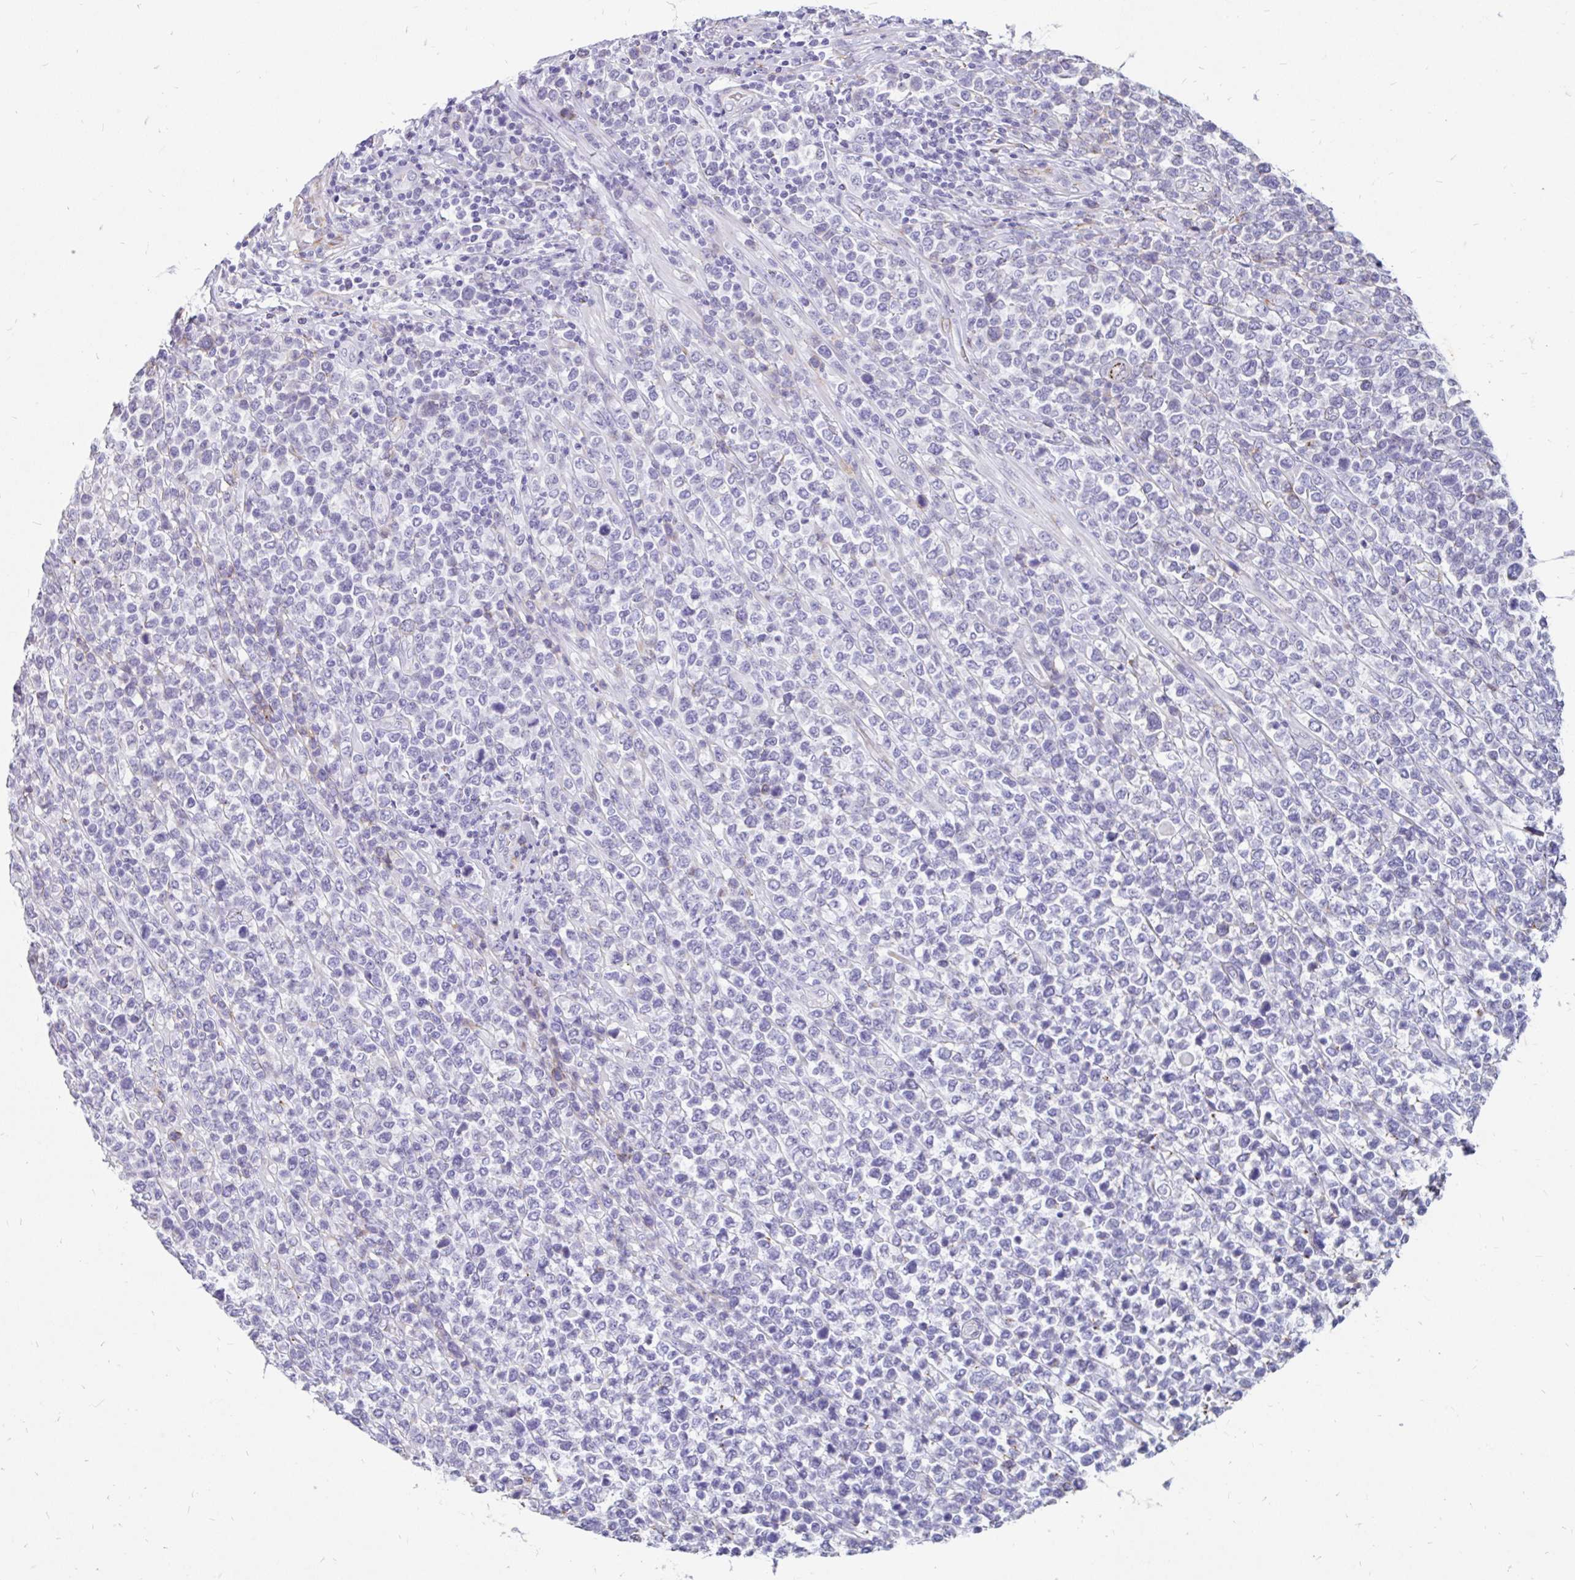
{"staining": {"intensity": "negative", "quantity": "none", "location": "none"}, "tissue": "lymphoma", "cell_type": "Tumor cells", "image_type": "cancer", "snomed": [{"axis": "morphology", "description": "Malignant lymphoma, non-Hodgkin's type, High grade"}, {"axis": "topography", "description": "Soft tissue"}], "caption": "Tumor cells show no significant protein staining in lymphoma.", "gene": "EML5", "patient": {"sex": "female", "age": 56}}